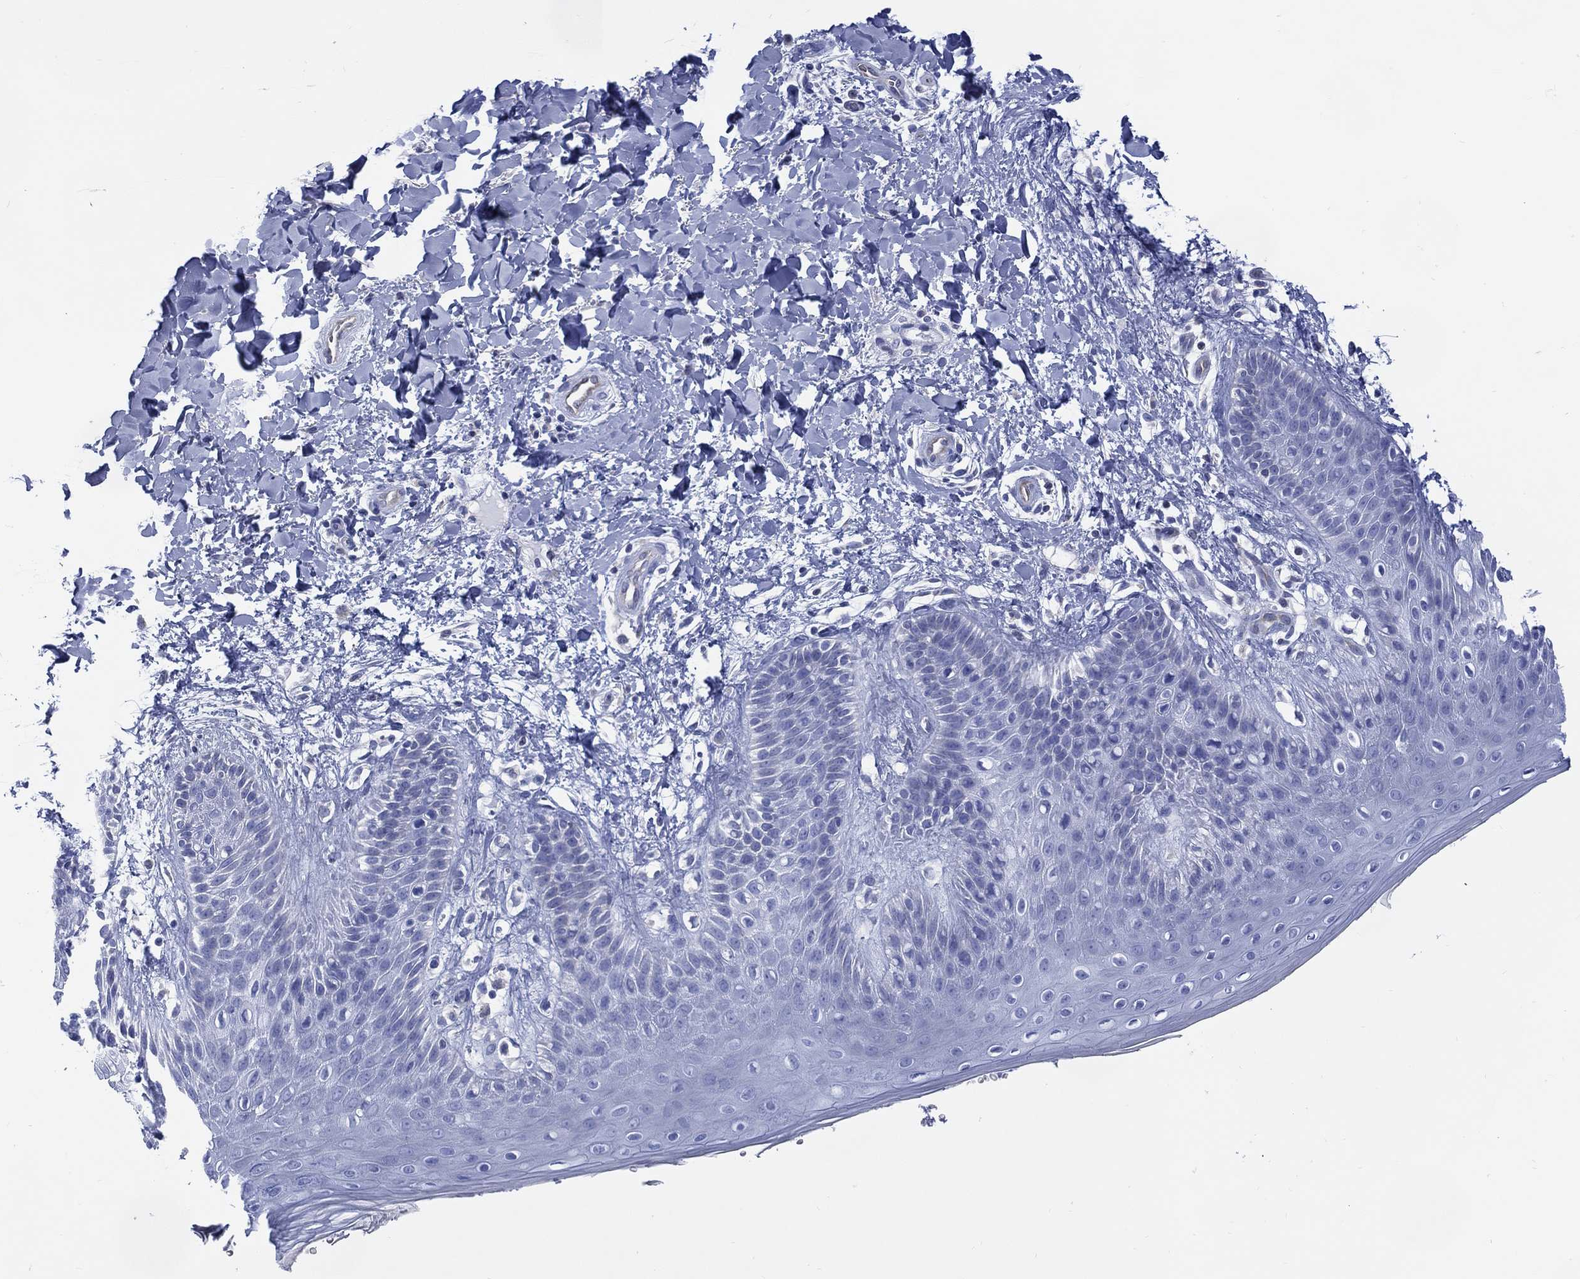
{"staining": {"intensity": "negative", "quantity": "none", "location": "none"}, "tissue": "skin", "cell_type": "Epidermal cells", "image_type": "normal", "snomed": [{"axis": "morphology", "description": "Normal tissue, NOS"}, {"axis": "topography", "description": "Anal"}], "caption": "High power microscopy histopathology image of an IHC image of unremarkable skin, revealing no significant positivity in epidermal cells. (Stains: DAB (3,3'-diaminobenzidine) immunohistochemistry with hematoxylin counter stain, Microscopy: brightfield microscopy at high magnification).", "gene": "DDI1", "patient": {"sex": "male", "age": 36}}